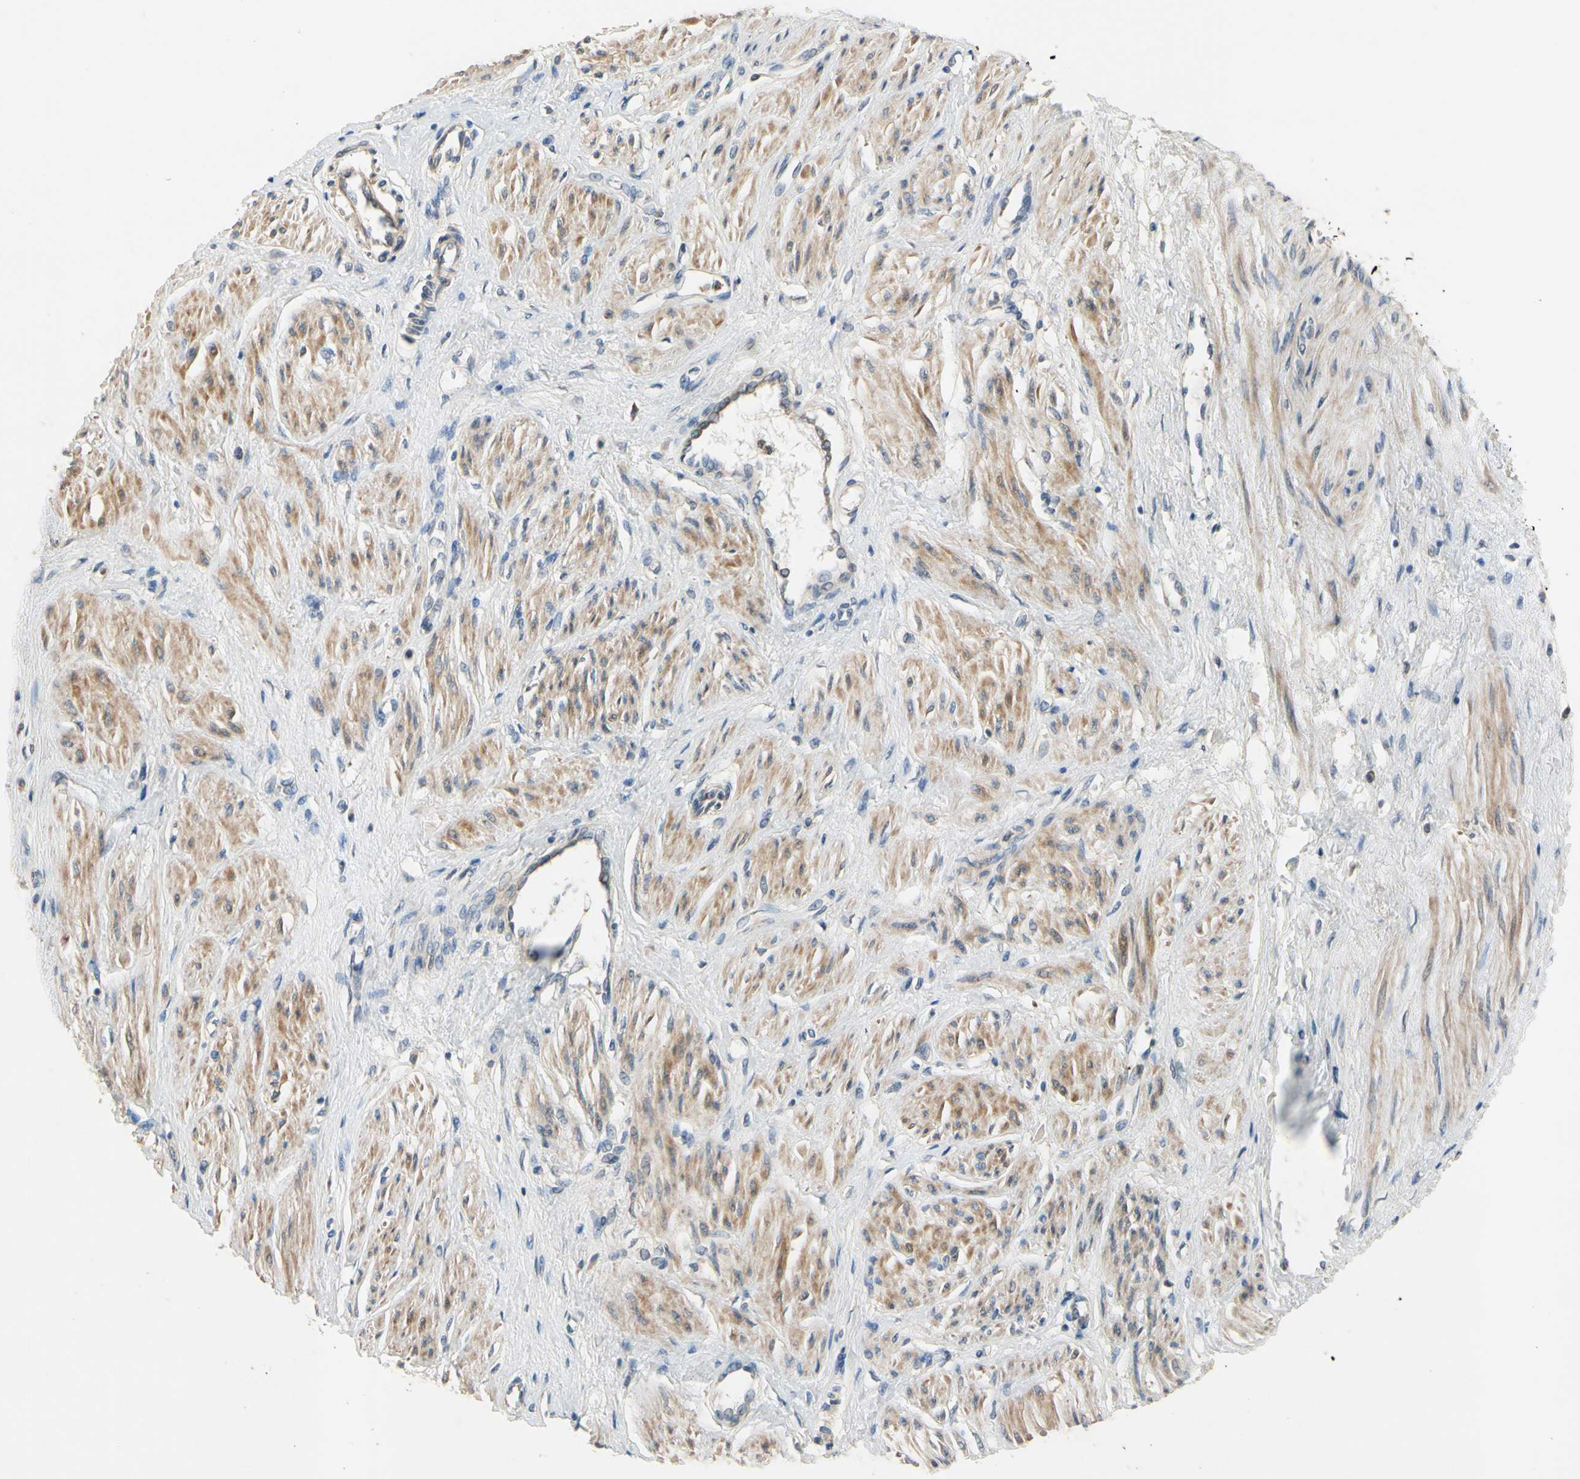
{"staining": {"intensity": "moderate", "quantity": ">75%", "location": "cytoplasmic/membranous"}, "tissue": "smooth muscle", "cell_type": "Smooth muscle cells", "image_type": "normal", "snomed": [{"axis": "morphology", "description": "Normal tissue, NOS"}, {"axis": "topography", "description": "Smooth muscle"}, {"axis": "topography", "description": "Uterus"}], "caption": "Benign smooth muscle exhibits moderate cytoplasmic/membranous positivity in approximately >75% of smooth muscle cells.", "gene": "SIGLEC5", "patient": {"sex": "female", "age": 39}}